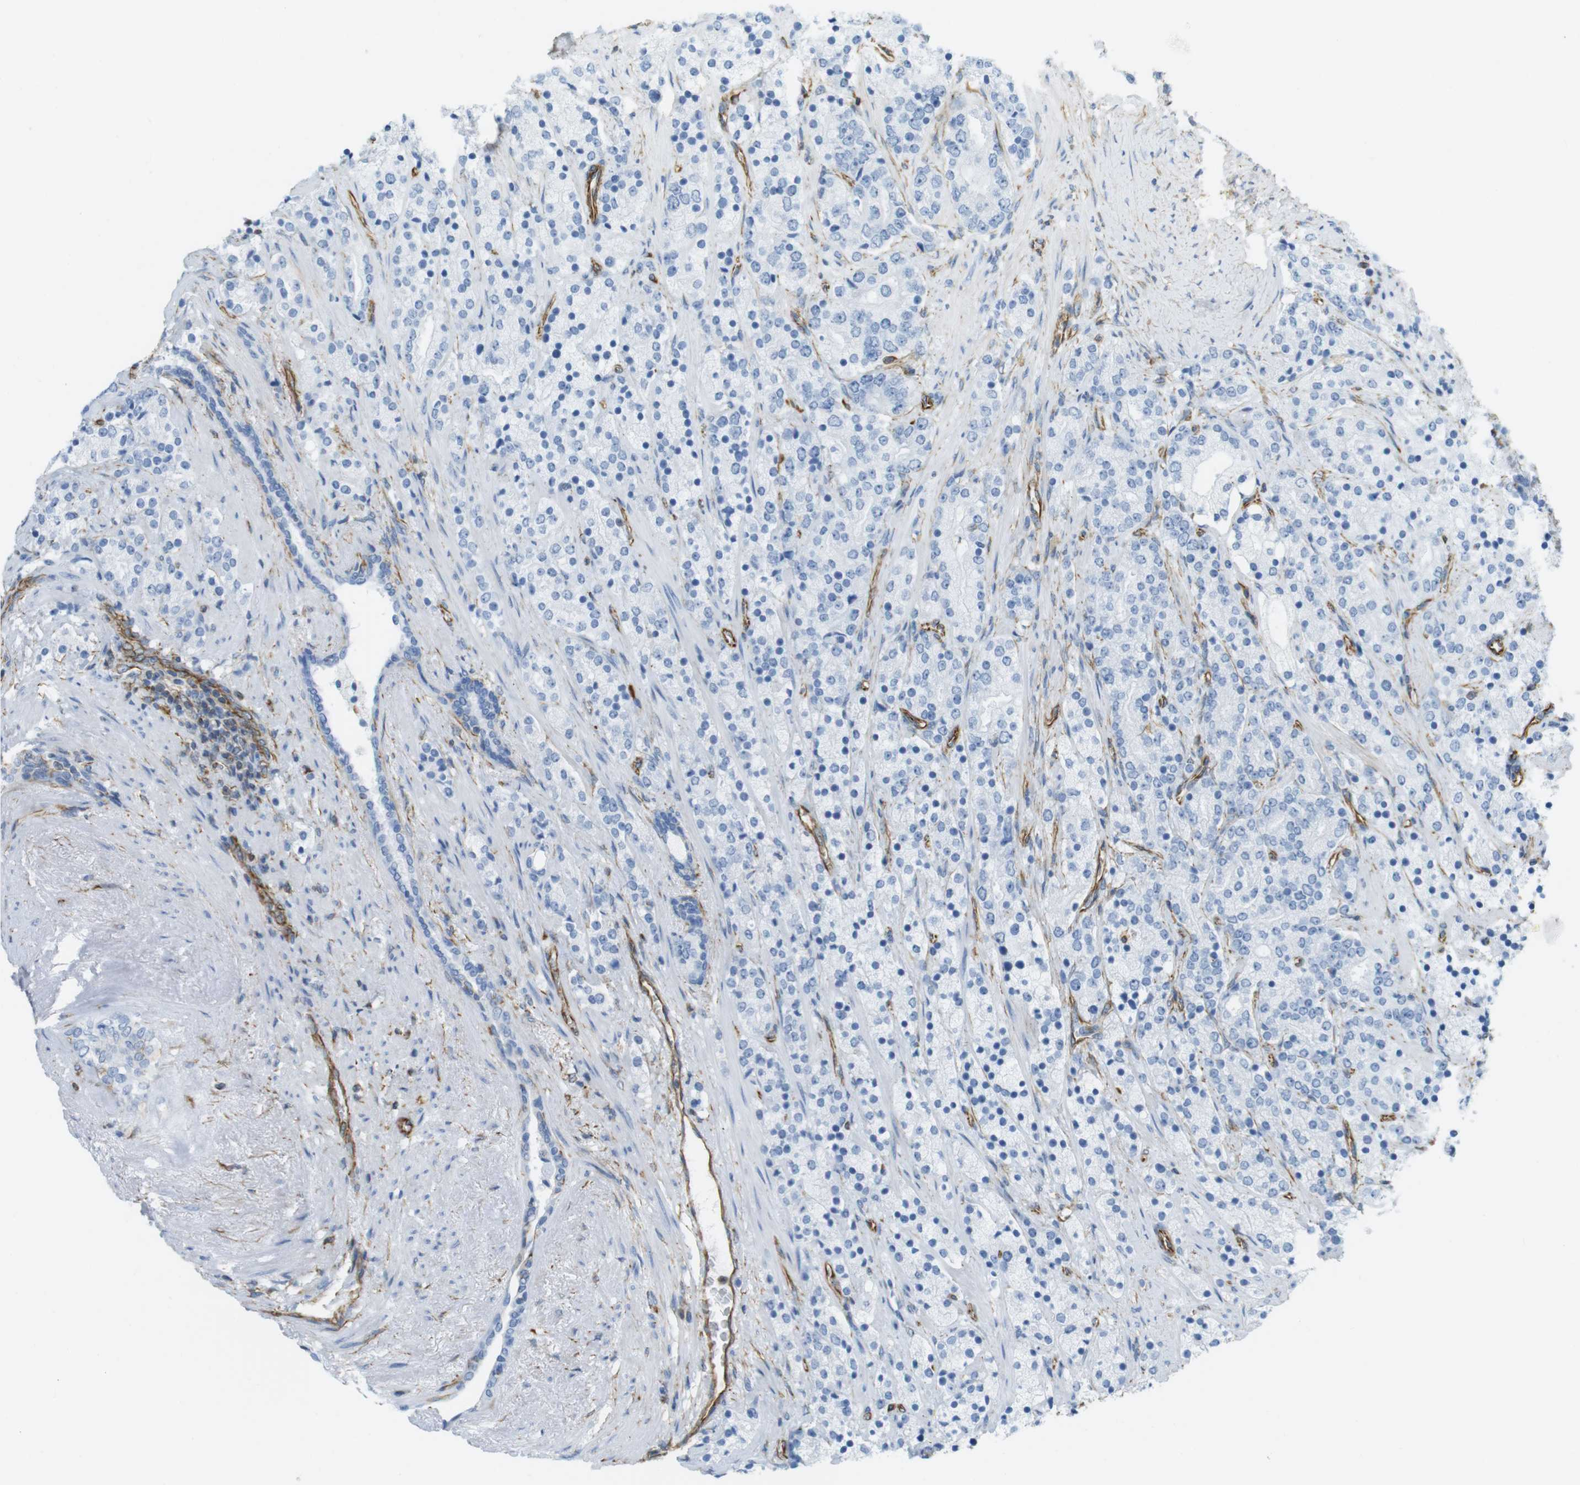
{"staining": {"intensity": "negative", "quantity": "none", "location": "none"}, "tissue": "prostate cancer", "cell_type": "Tumor cells", "image_type": "cancer", "snomed": [{"axis": "morphology", "description": "Adenocarcinoma, High grade"}, {"axis": "topography", "description": "Prostate"}], "caption": "The image reveals no significant expression in tumor cells of prostate high-grade adenocarcinoma.", "gene": "MS4A10", "patient": {"sex": "male", "age": 71}}